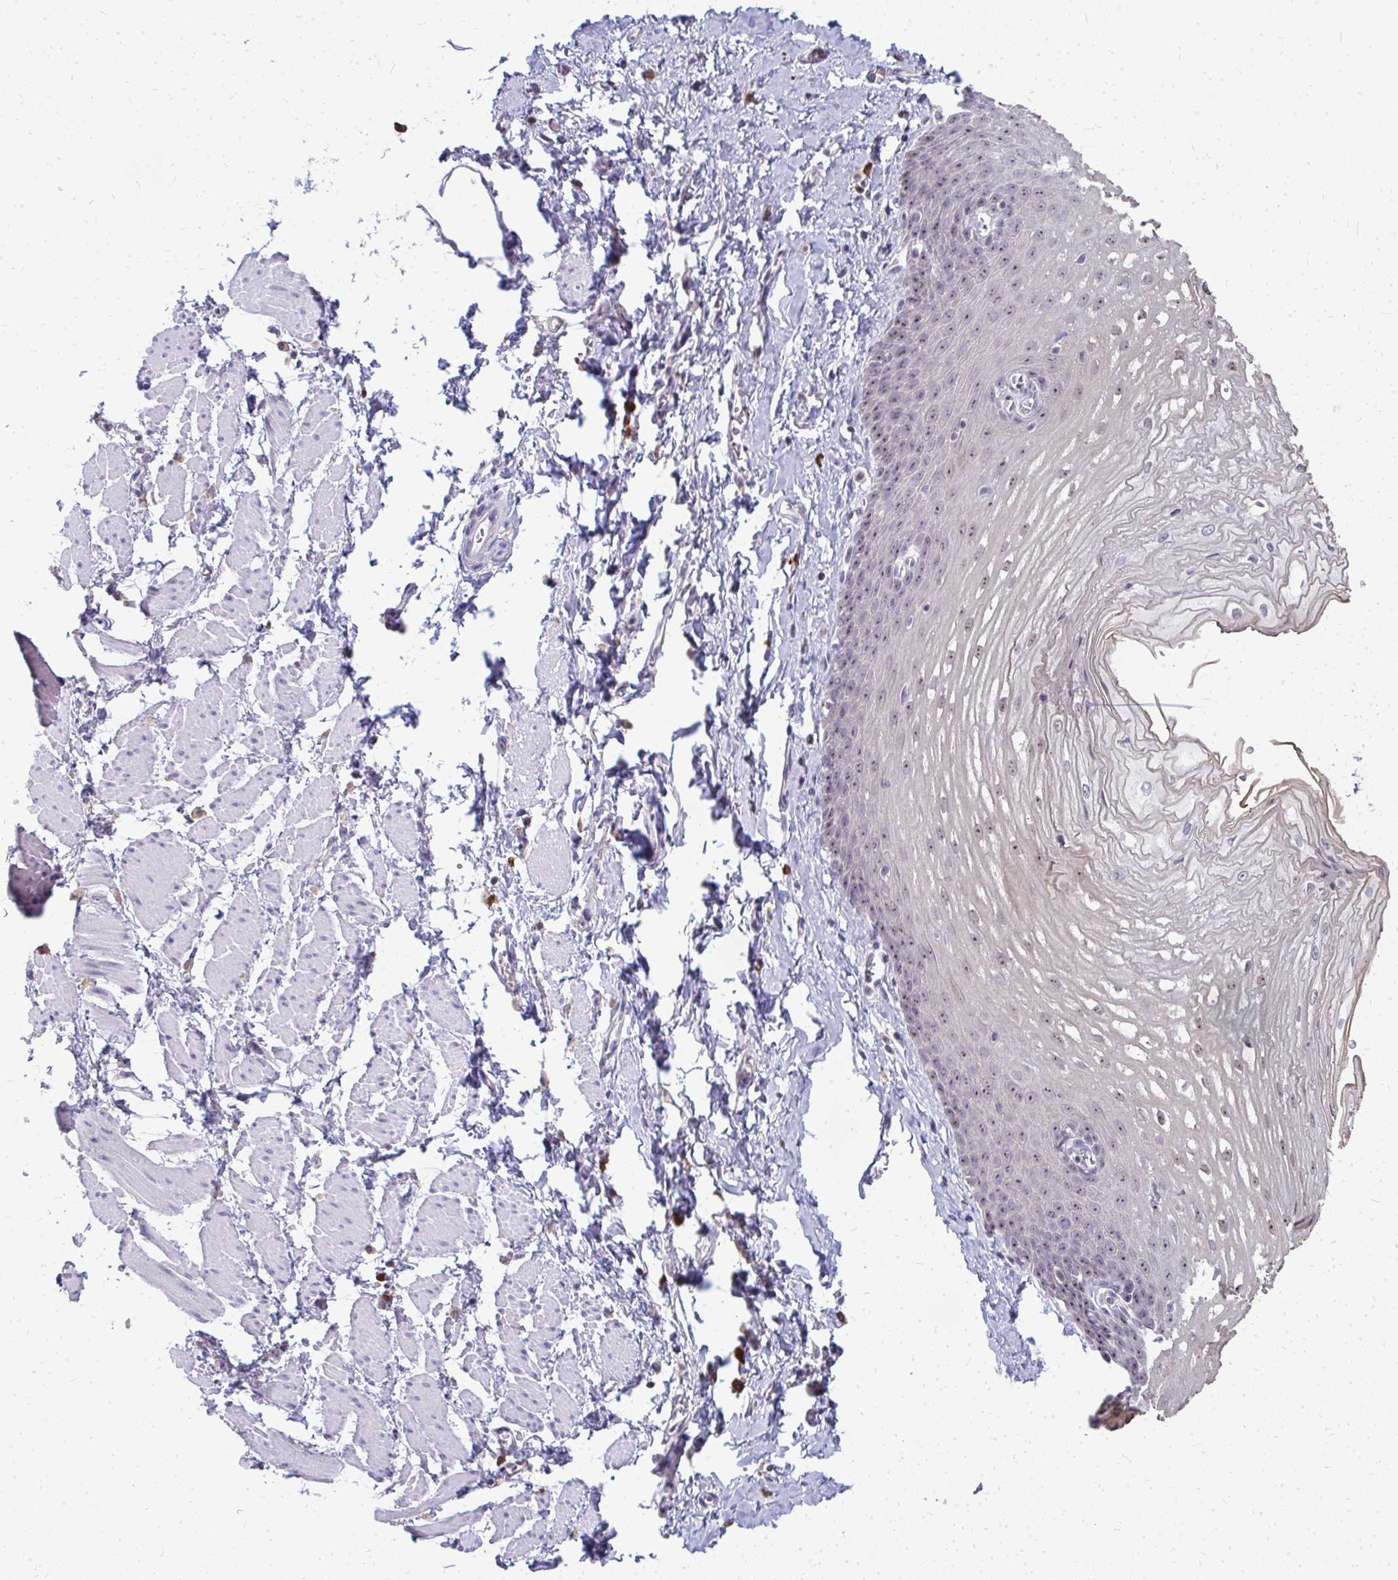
{"staining": {"intensity": "weak", "quantity": ">75%", "location": "cytoplasmic/membranous,nuclear"}, "tissue": "esophagus", "cell_type": "Squamous epithelial cells", "image_type": "normal", "snomed": [{"axis": "morphology", "description": "Normal tissue, NOS"}, {"axis": "topography", "description": "Esophagus"}], "caption": "Immunohistochemical staining of benign esophagus displays low levels of weak cytoplasmic/membranous,nuclear staining in approximately >75% of squamous epithelial cells.", "gene": "FAM9A", "patient": {"sex": "male", "age": 70}}